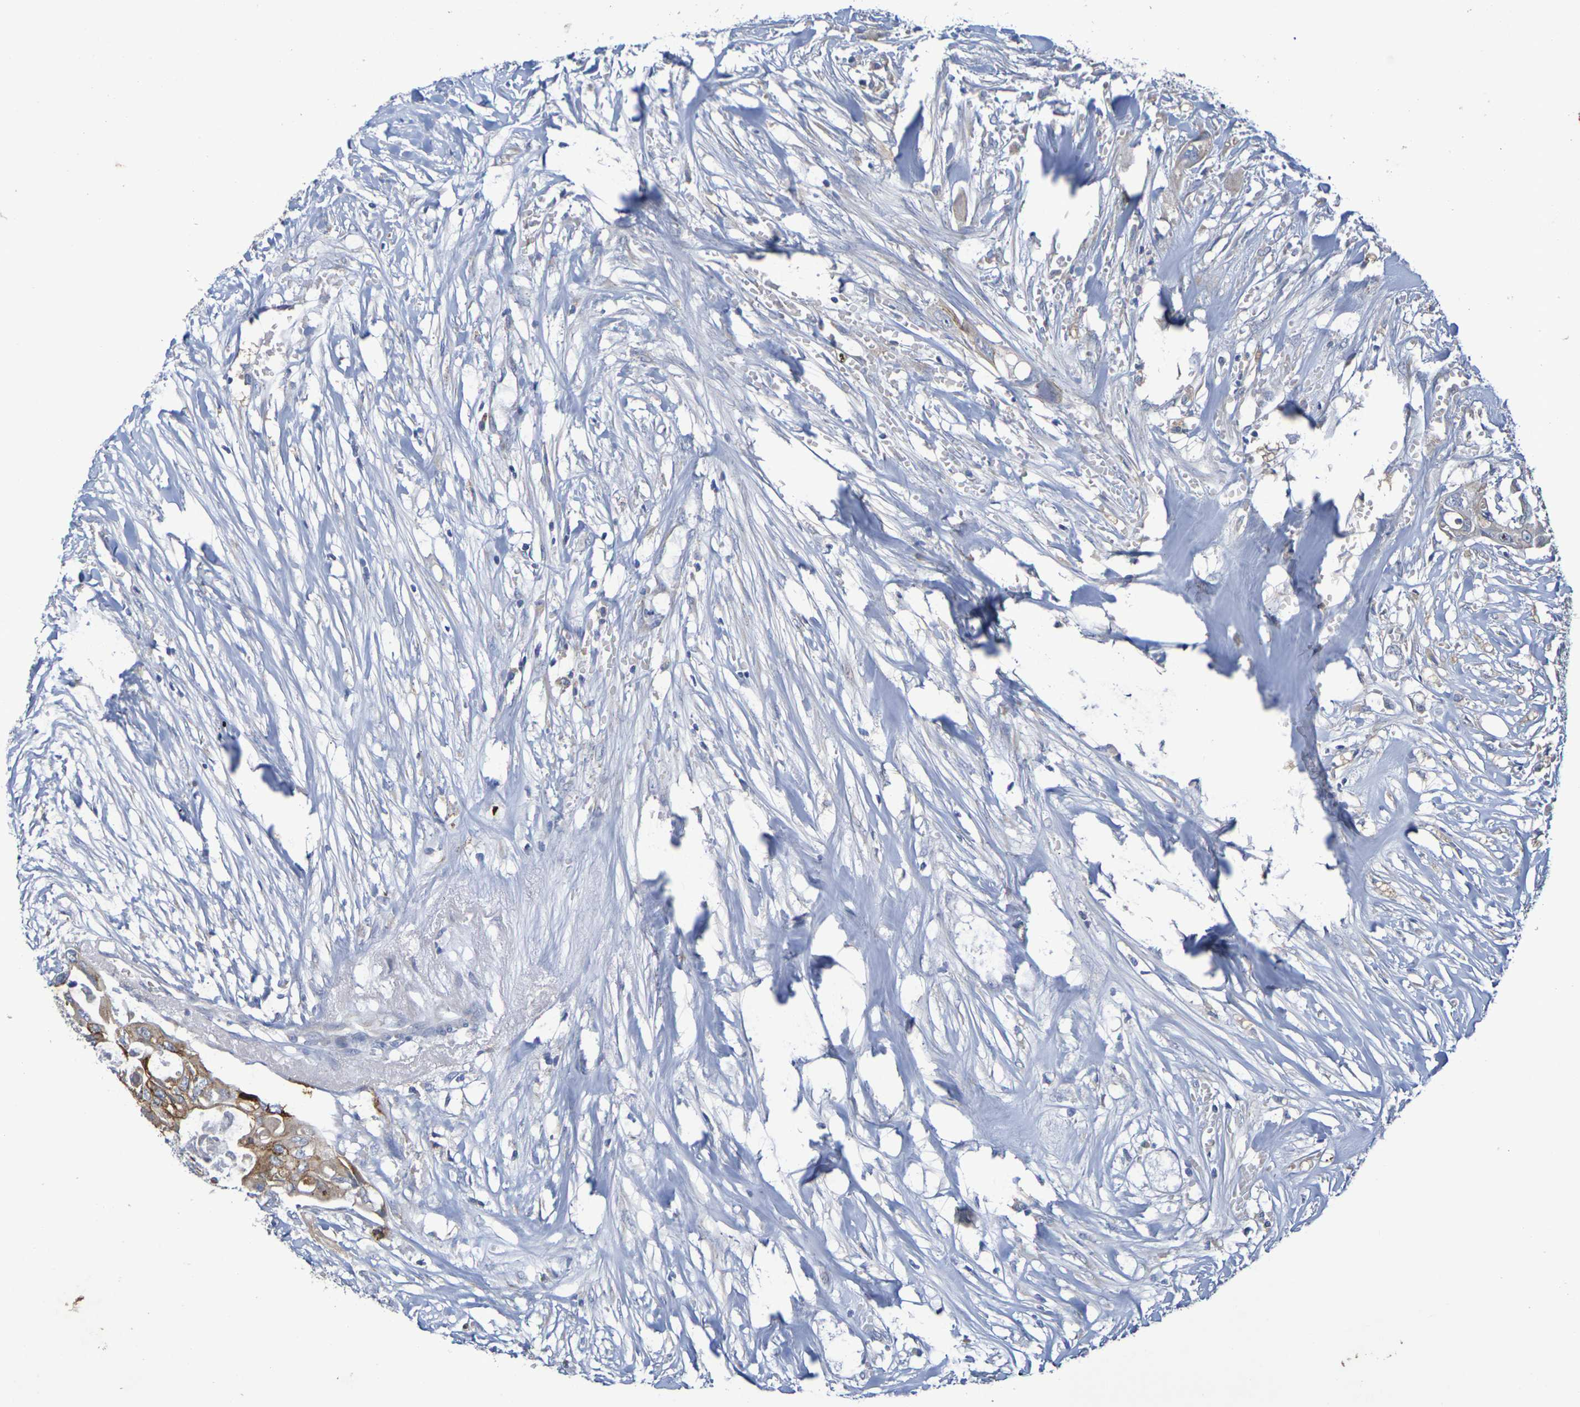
{"staining": {"intensity": "moderate", "quantity": ">75%", "location": "cytoplasmic/membranous"}, "tissue": "colorectal cancer", "cell_type": "Tumor cells", "image_type": "cancer", "snomed": [{"axis": "morphology", "description": "Adenocarcinoma, NOS"}, {"axis": "topography", "description": "Colon"}], "caption": "Protein expression analysis of human colorectal adenocarcinoma reveals moderate cytoplasmic/membranous staining in approximately >75% of tumor cells.", "gene": "SDC4", "patient": {"sex": "female", "age": 57}}